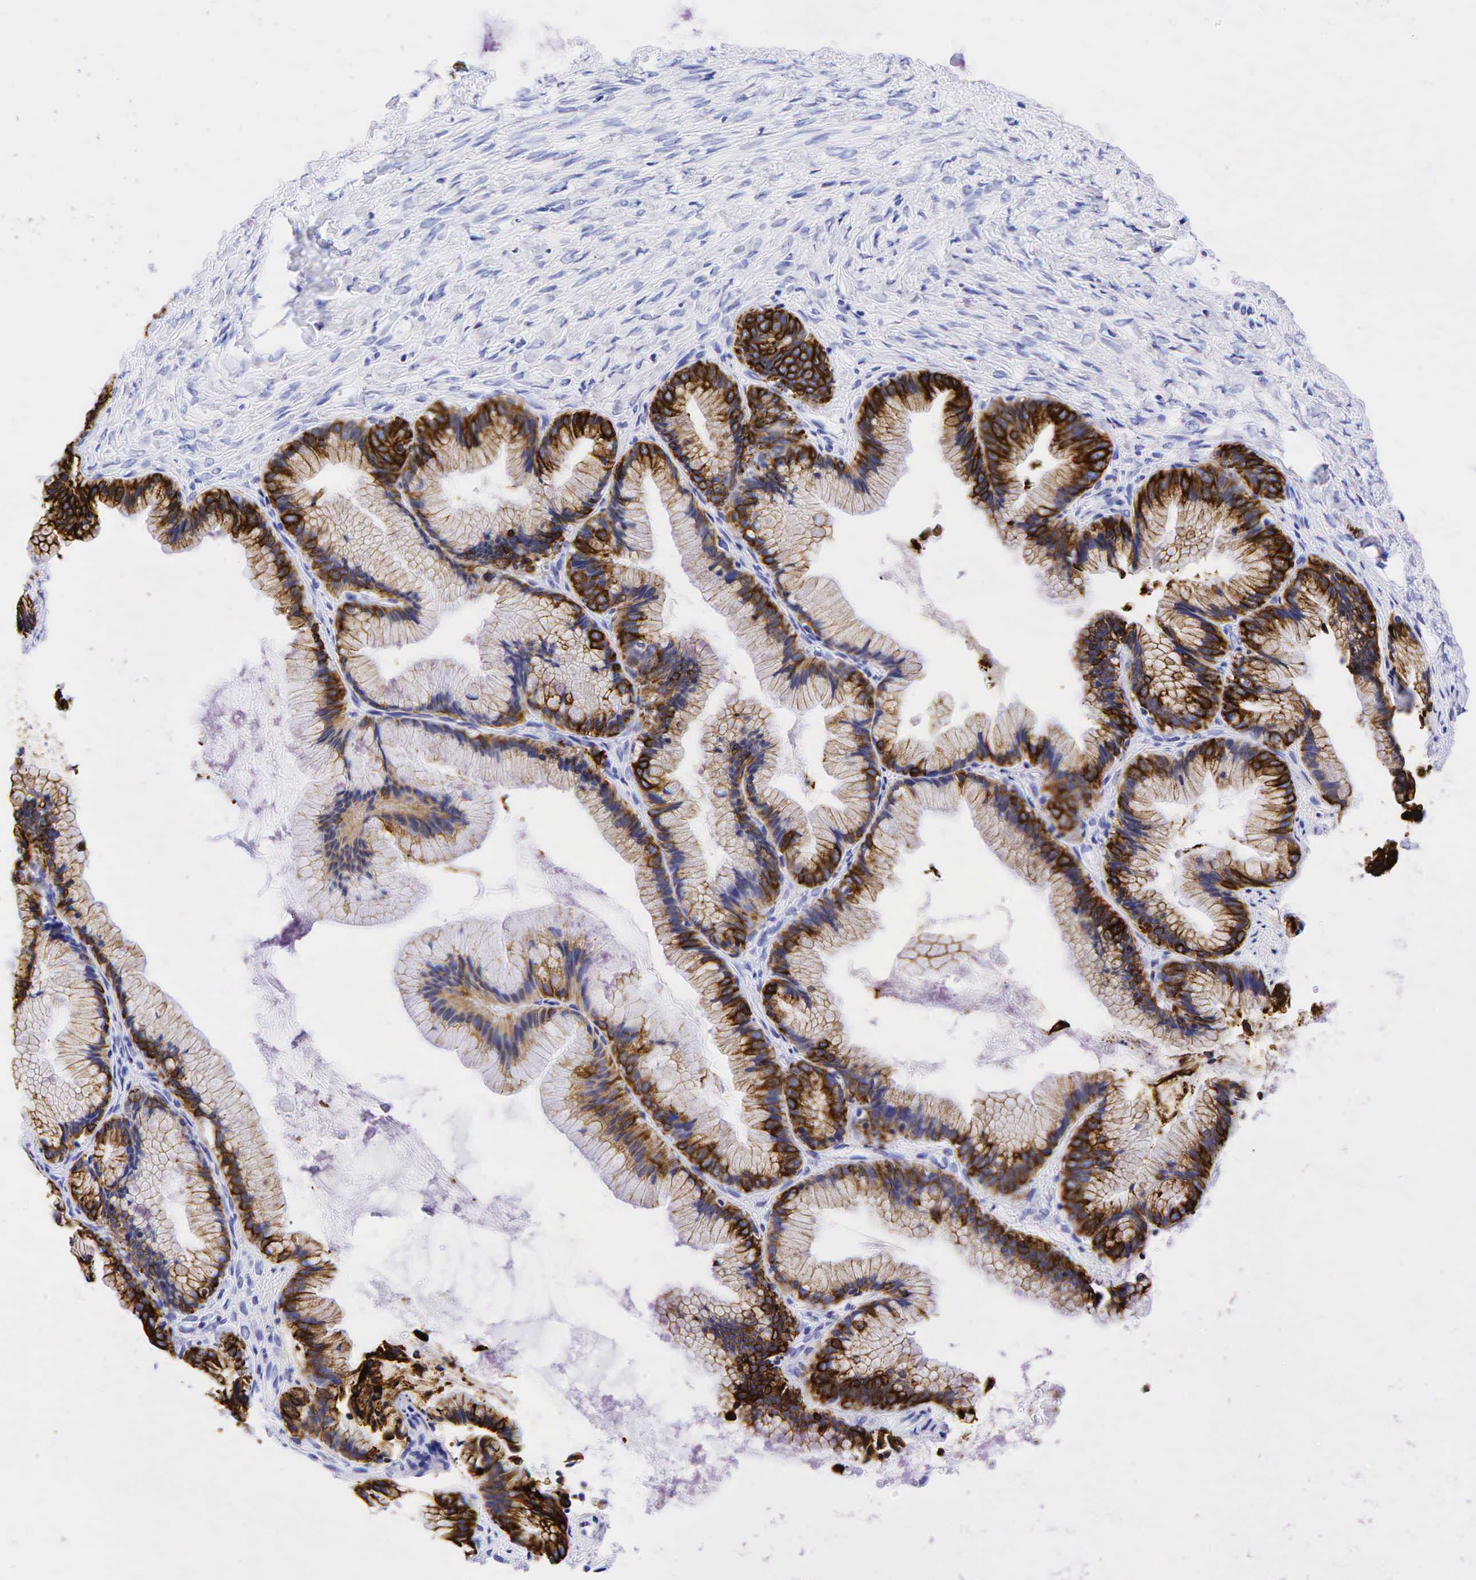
{"staining": {"intensity": "strong", "quantity": ">75%", "location": "cytoplasmic/membranous"}, "tissue": "ovarian cancer", "cell_type": "Tumor cells", "image_type": "cancer", "snomed": [{"axis": "morphology", "description": "Cystadenocarcinoma, mucinous, NOS"}, {"axis": "topography", "description": "Ovary"}], "caption": "This is a micrograph of immunohistochemistry staining of ovarian mucinous cystadenocarcinoma, which shows strong staining in the cytoplasmic/membranous of tumor cells.", "gene": "KRT19", "patient": {"sex": "female", "age": 41}}